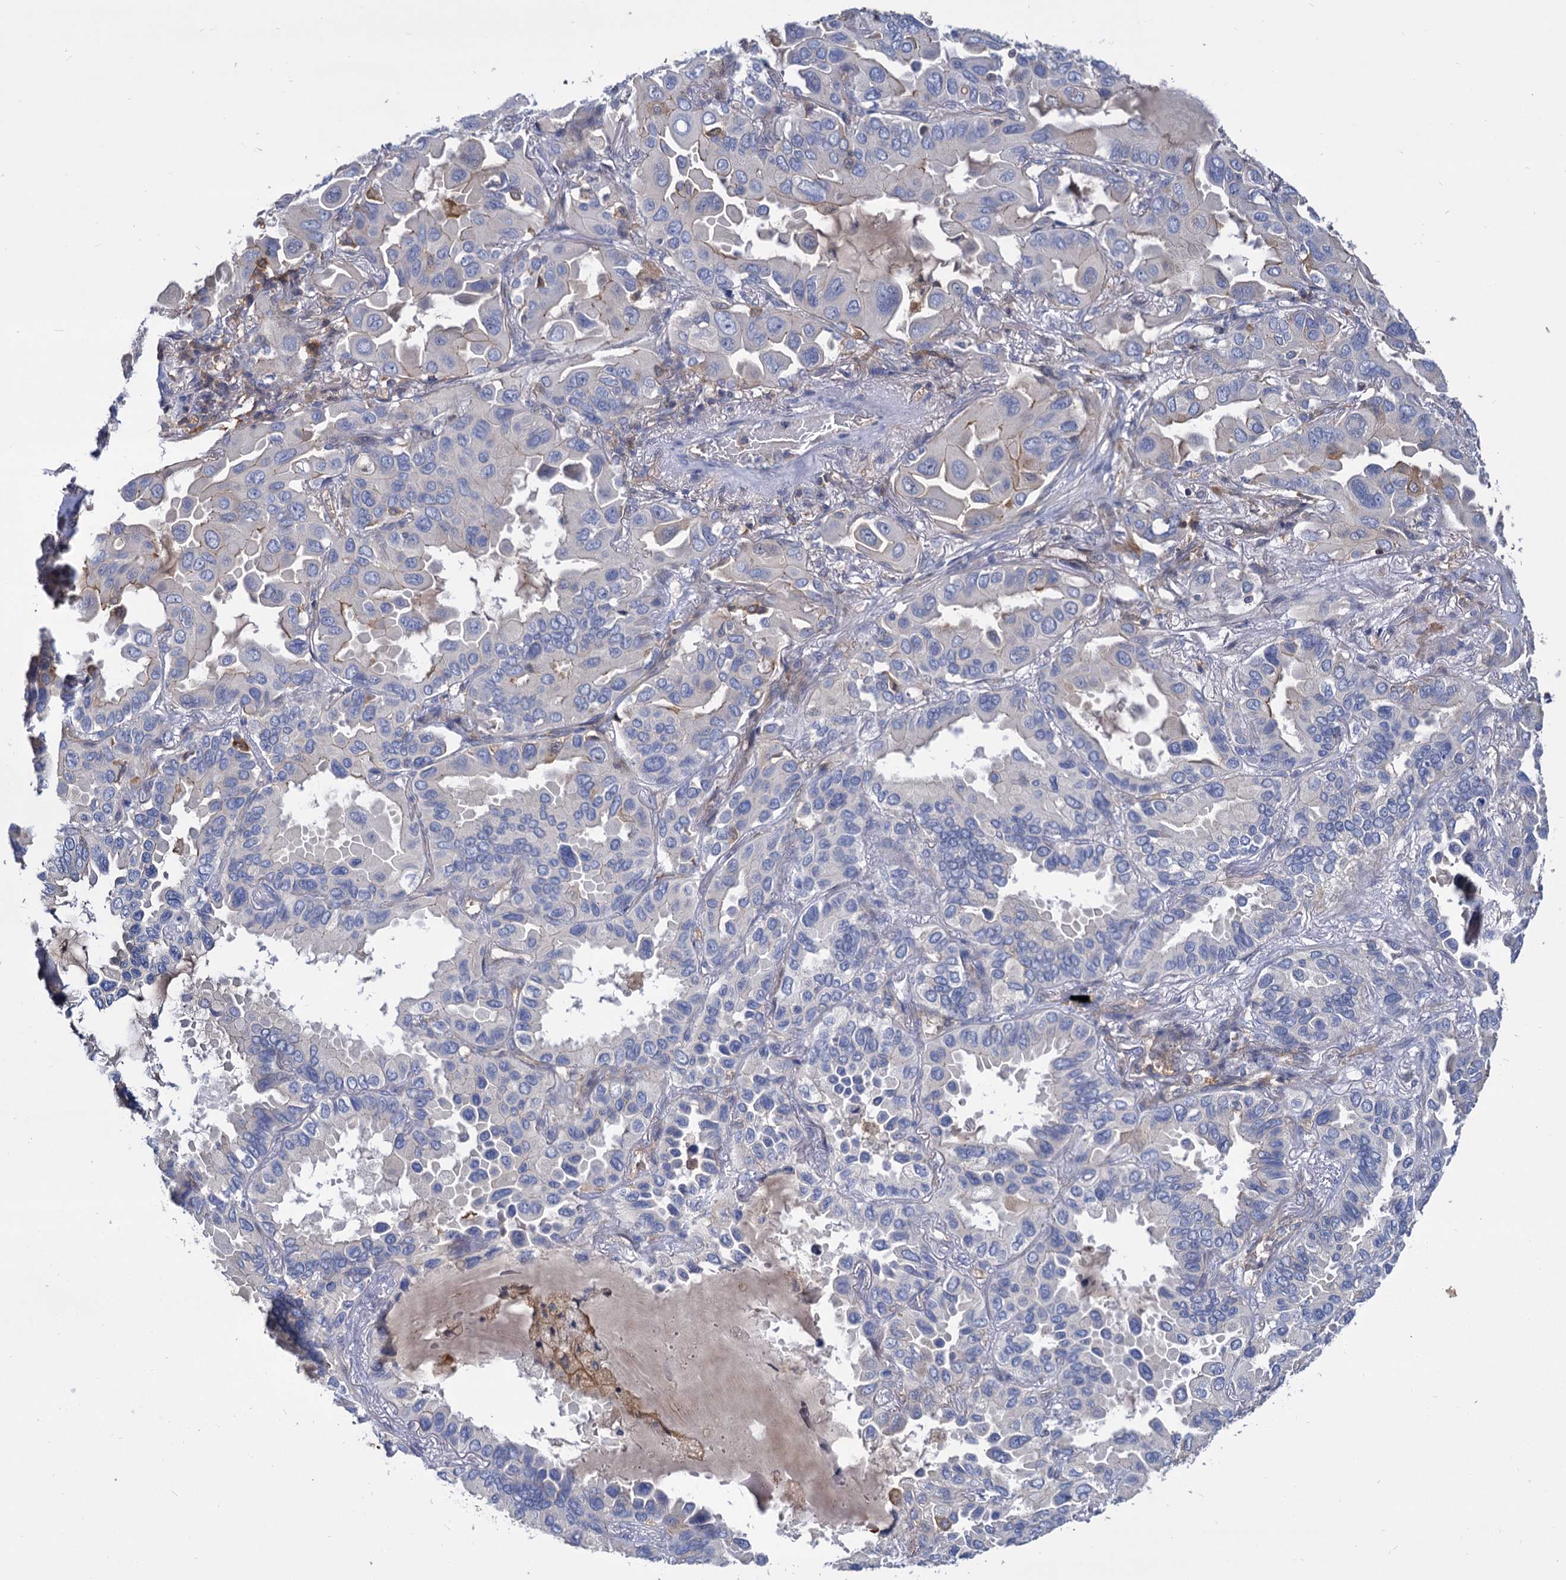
{"staining": {"intensity": "negative", "quantity": "none", "location": "none"}, "tissue": "lung cancer", "cell_type": "Tumor cells", "image_type": "cancer", "snomed": [{"axis": "morphology", "description": "Adenocarcinoma, NOS"}, {"axis": "topography", "description": "Lung"}], "caption": "The image displays no significant positivity in tumor cells of lung cancer (adenocarcinoma).", "gene": "GCLC", "patient": {"sex": "male", "age": 64}}